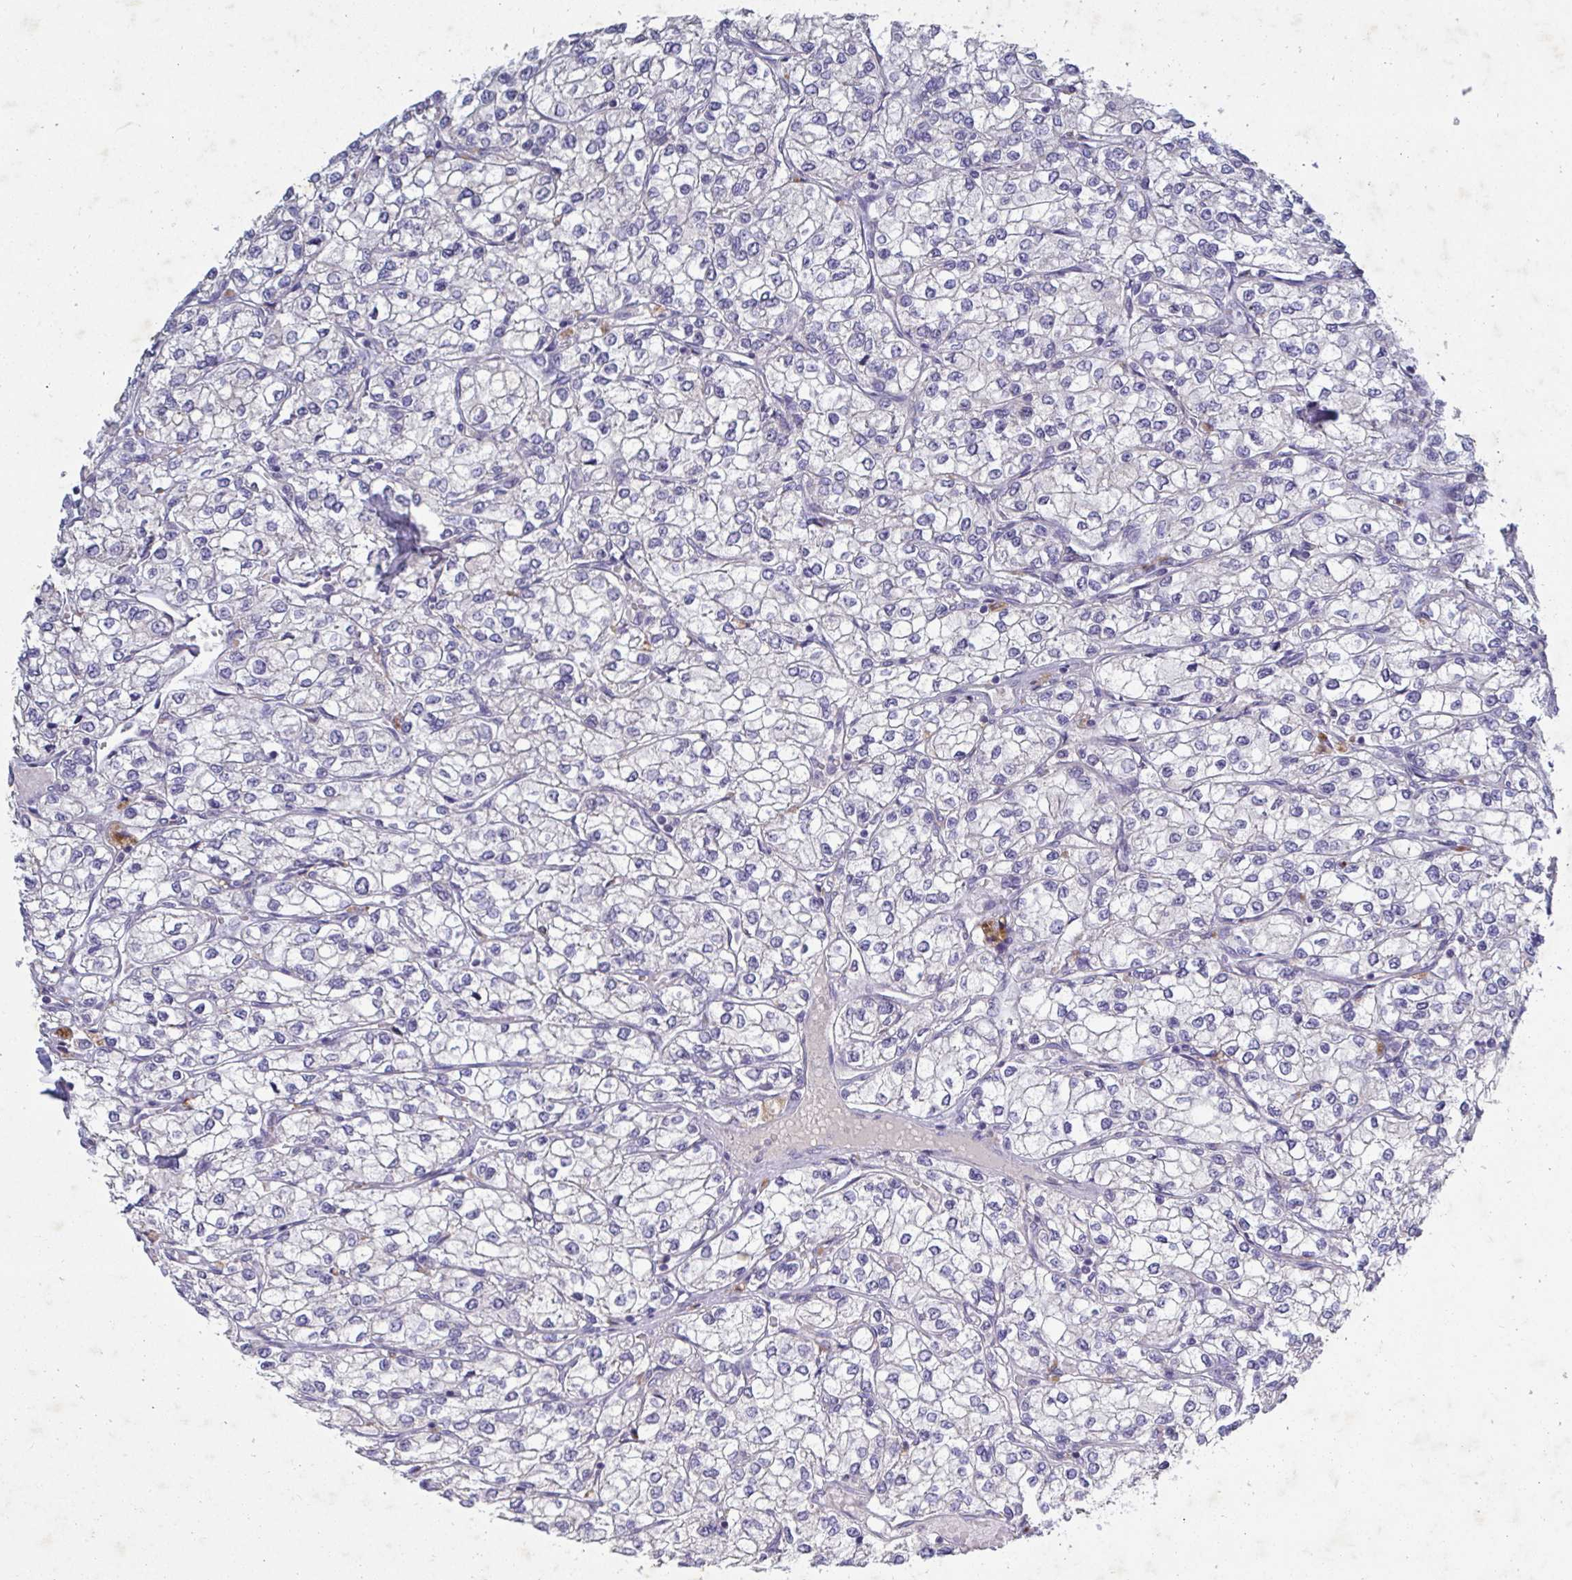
{"staining": {"intensity": "negative", "quantity": "none", "location": "none"}, "tissue": "renal cancer", "cell_type": "Tumor cells", "image_type": "cancer", "snomed": [{"axis": "morphology", "description": "Adenocarcinoma, NOS"}, {"axis": "topography", "description": "Kidney"}], "caption": "Tumor cells show no significant protein expression in adenocarcinoma (renal).", "gene": "GALNT13", "patient": {"sex": "male", "age": 80}}